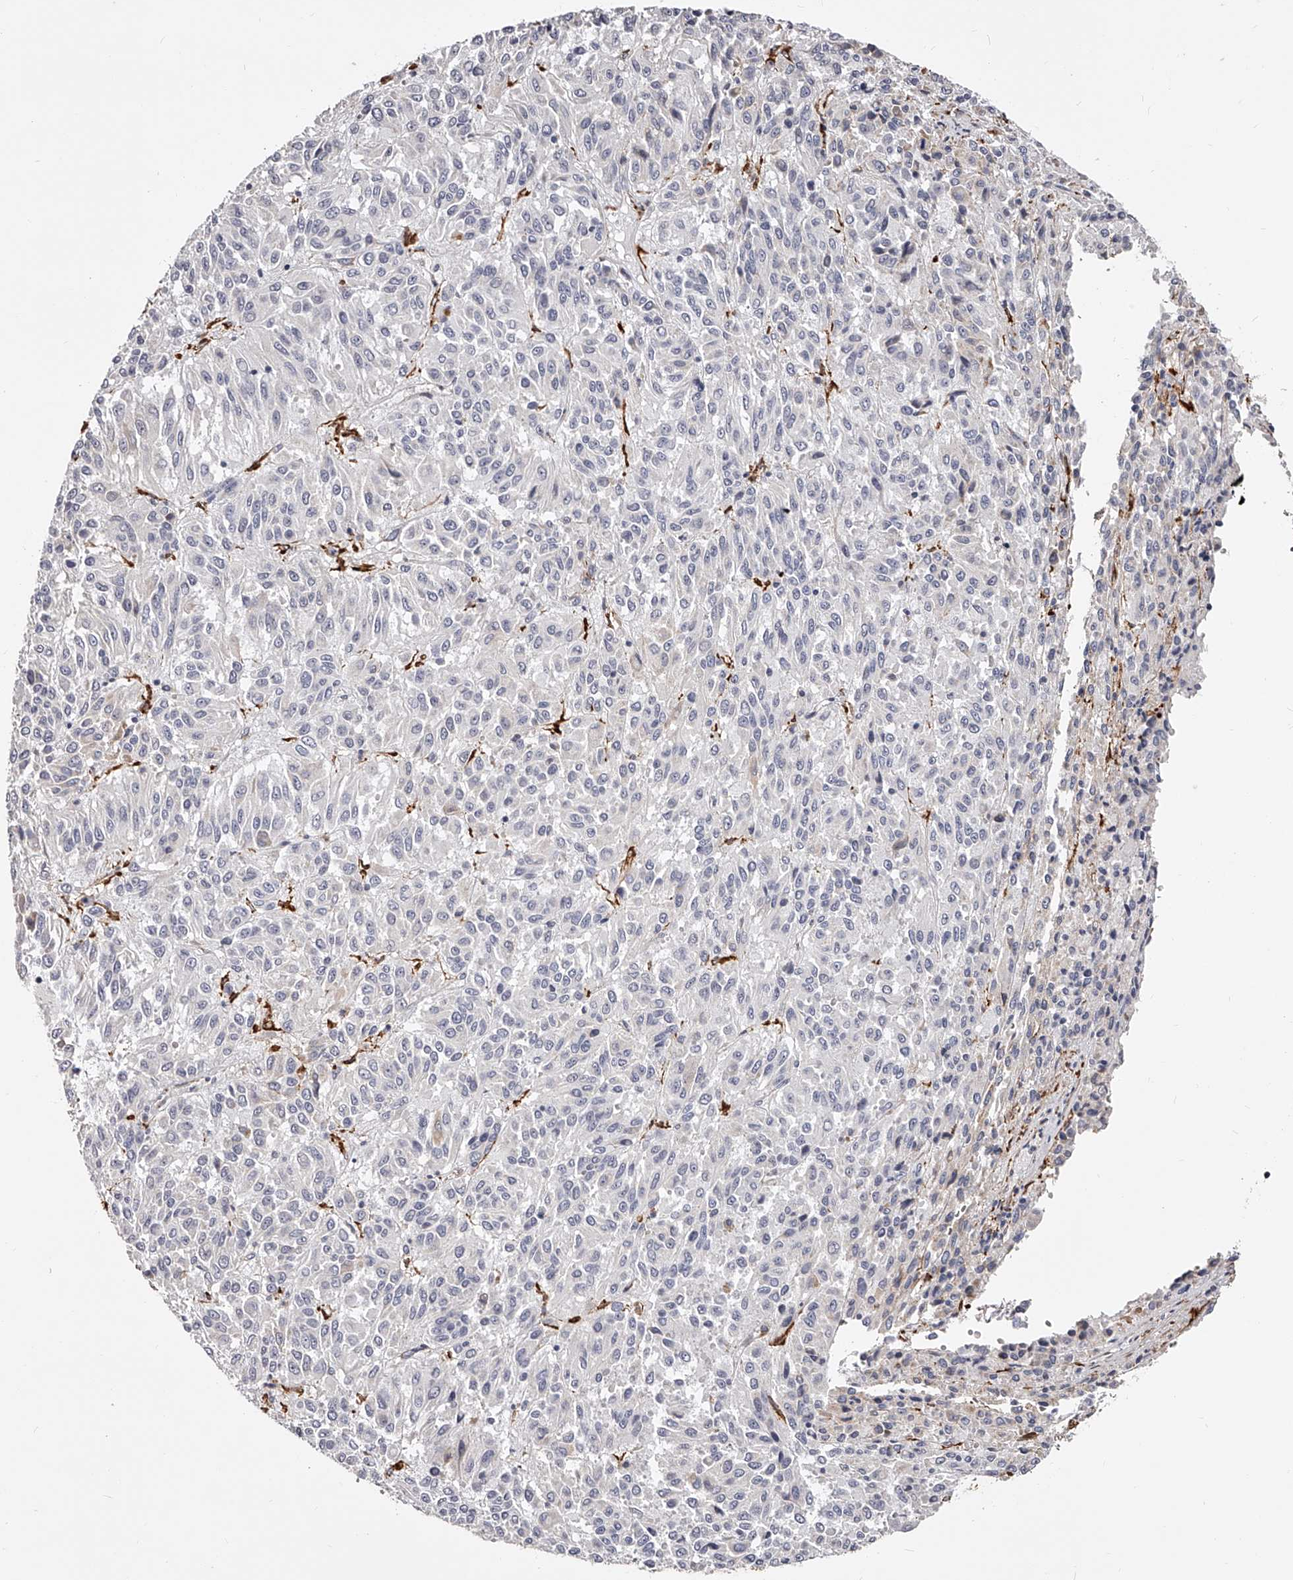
{"staining": {"intensity": "negative", "quantity": "none", "location": "none"}, "tissue": "melanoma", "cell_type": "Tumor cells", "image_type": "cancer", "snomed": [{"axis": "morphology", "description": "Malignant melanoma, Metastatic site"}, {"axis": "topography", "description": "Lung"}], "caption": "Image shows no significant protein positivity in tumor cells of melanoma.", "gene": "CD82", "patient": {"sex": "male", "age": 64}}